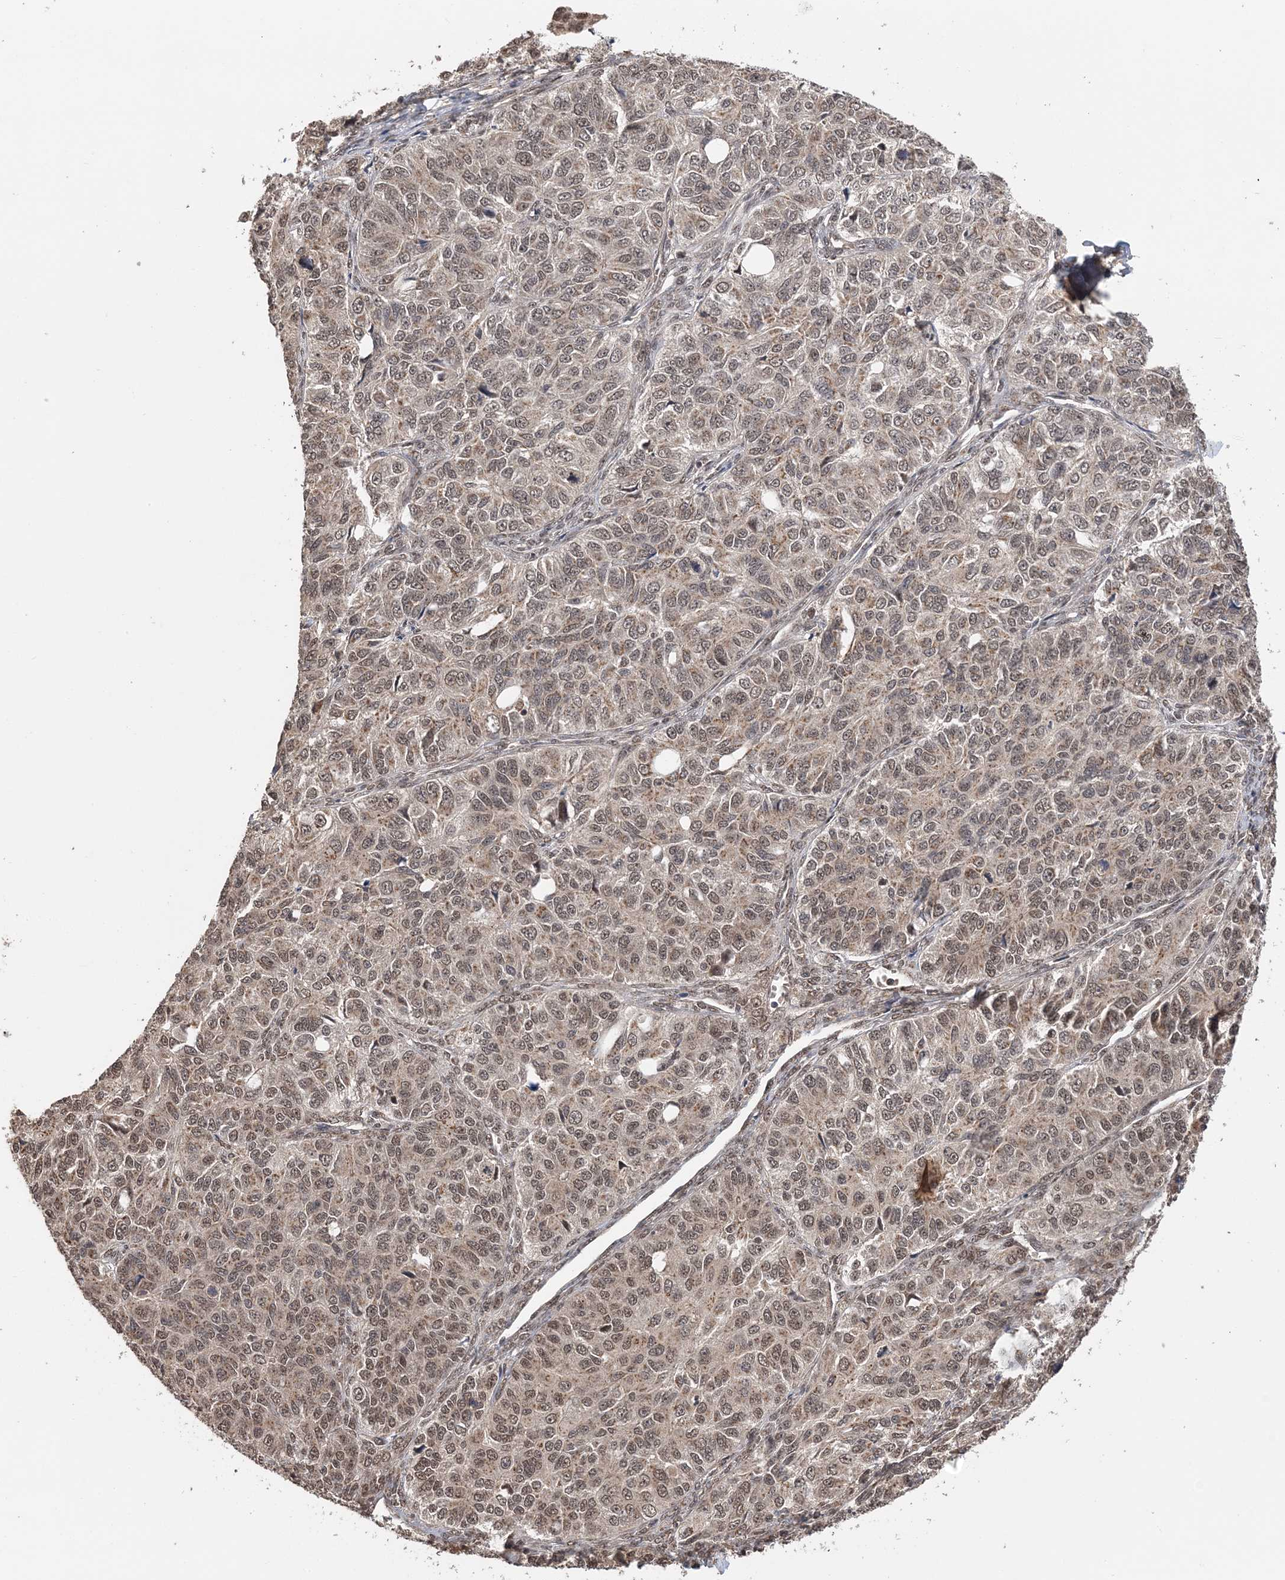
{"staining": {"intensity": "moderate", "quantity": ">75%", "location": "nuclear"}, "tissue": "ovarian cancer", "cell_type": "Tumor cells", "image_type": "cancer", "snomed": [{"axis": "morphology", "description": "Carcinoma, endometroid"}, {"axis": "topography", "description": "Ovary"}], "caption": "Ovarian endometroid carcinoma stained with DAB (3,3'-diaminobenzidine) IHC exhibits medium levels of moderate nuclear expression in about >75% of tumor cells.", "gene": "TSHZ2", "patient": {"sex": "female", "age": 51}}